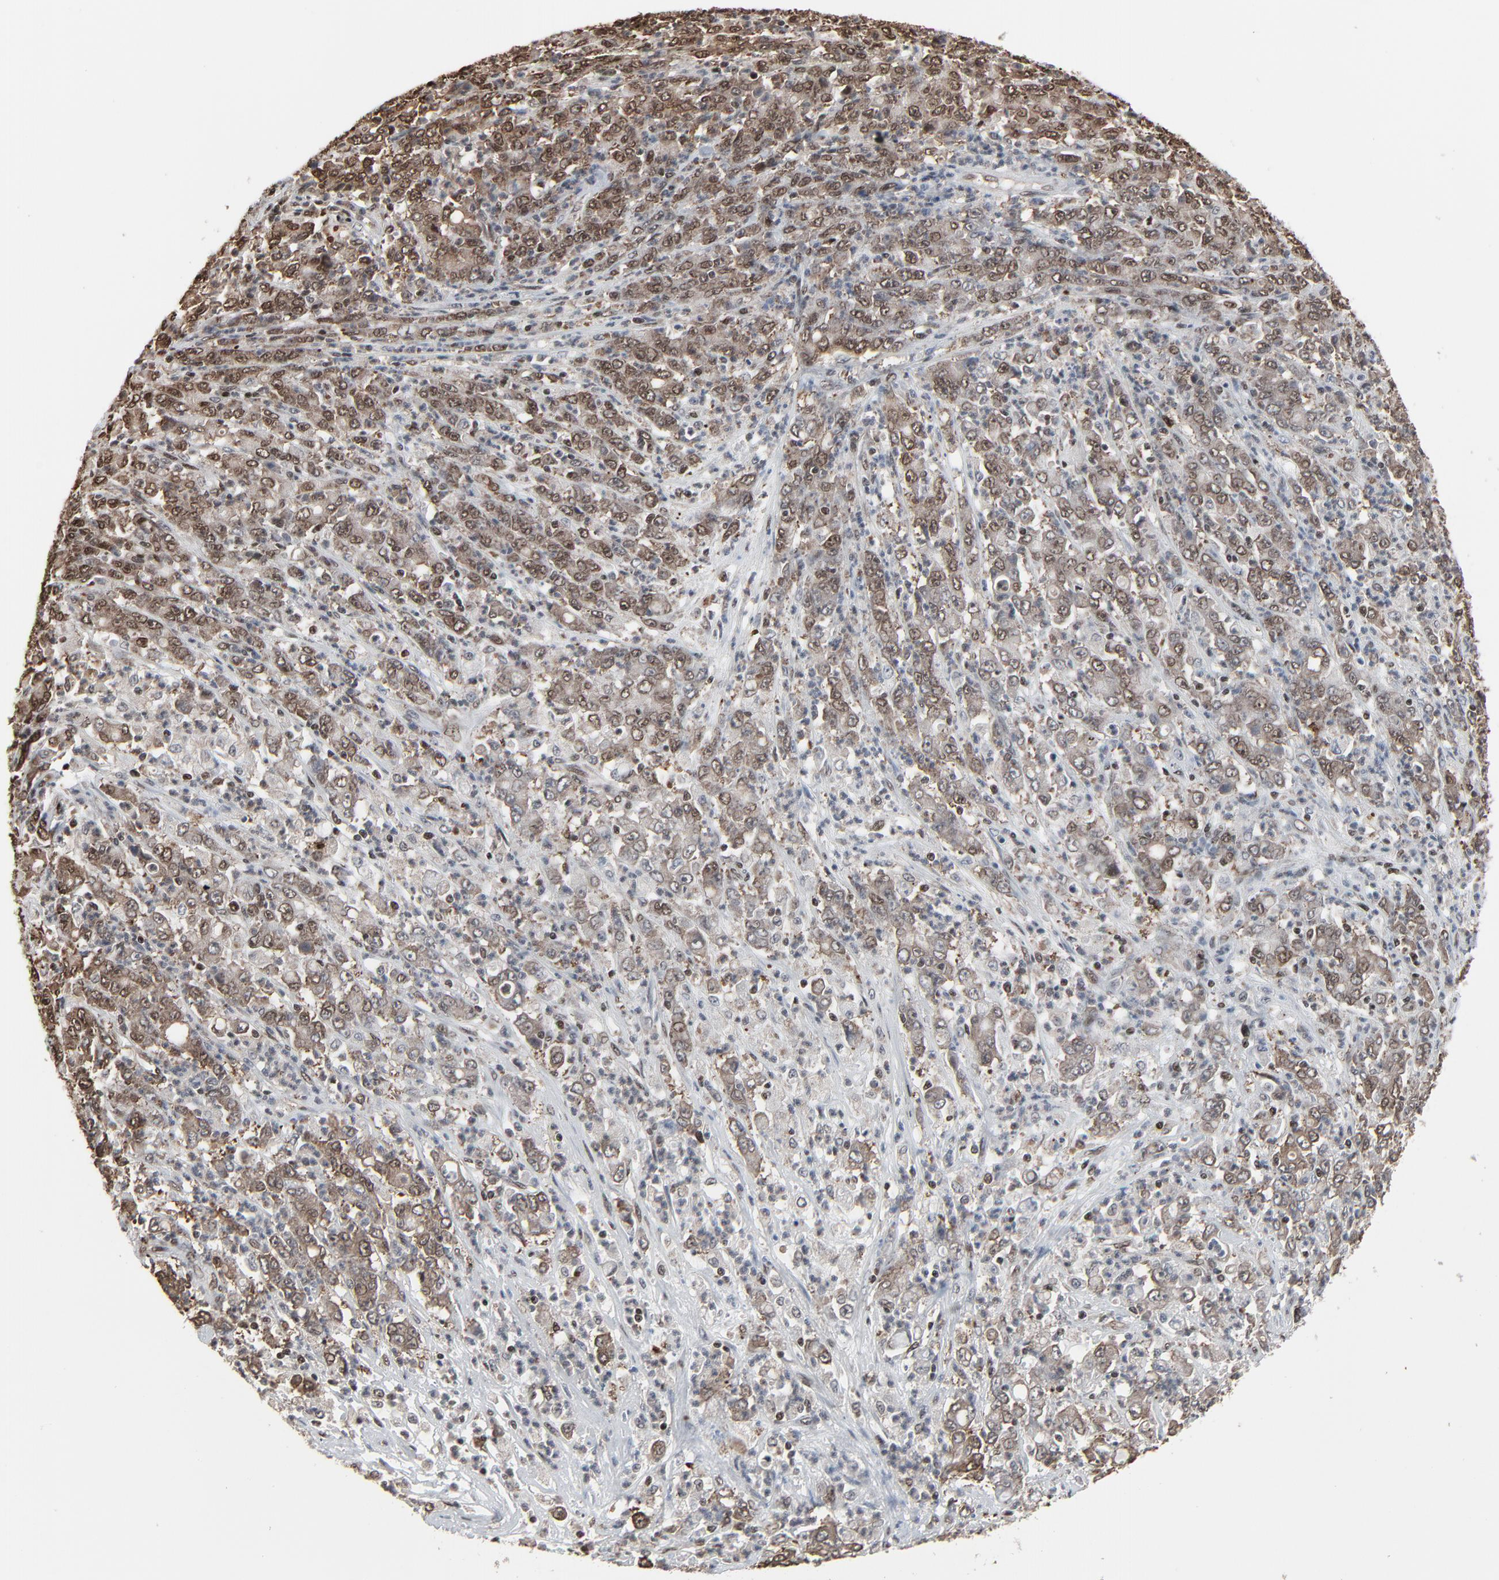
{"staining": {"intensity": "moderate", "quantity": ">75%", "location": "cytoplasmic/membranous,nuclear"}, "tissue": "stomach cancer", "cell_type": "Tumor cells", "image_type": "cancer", "snomed": [{"axis": "morphology", "description": "Adenocarcinoma, NOS"}, {"axis": "topography", "description": "Stomach, lower"}], "caption": "A medium amount of moderate cytoplasmic/membranous and nuclear staining is appreciated in approximately >75% of tumor cells in stomach cancer tissue.", "gene": "MEIS2", "patient": {"sex": "female", "age": 71}}